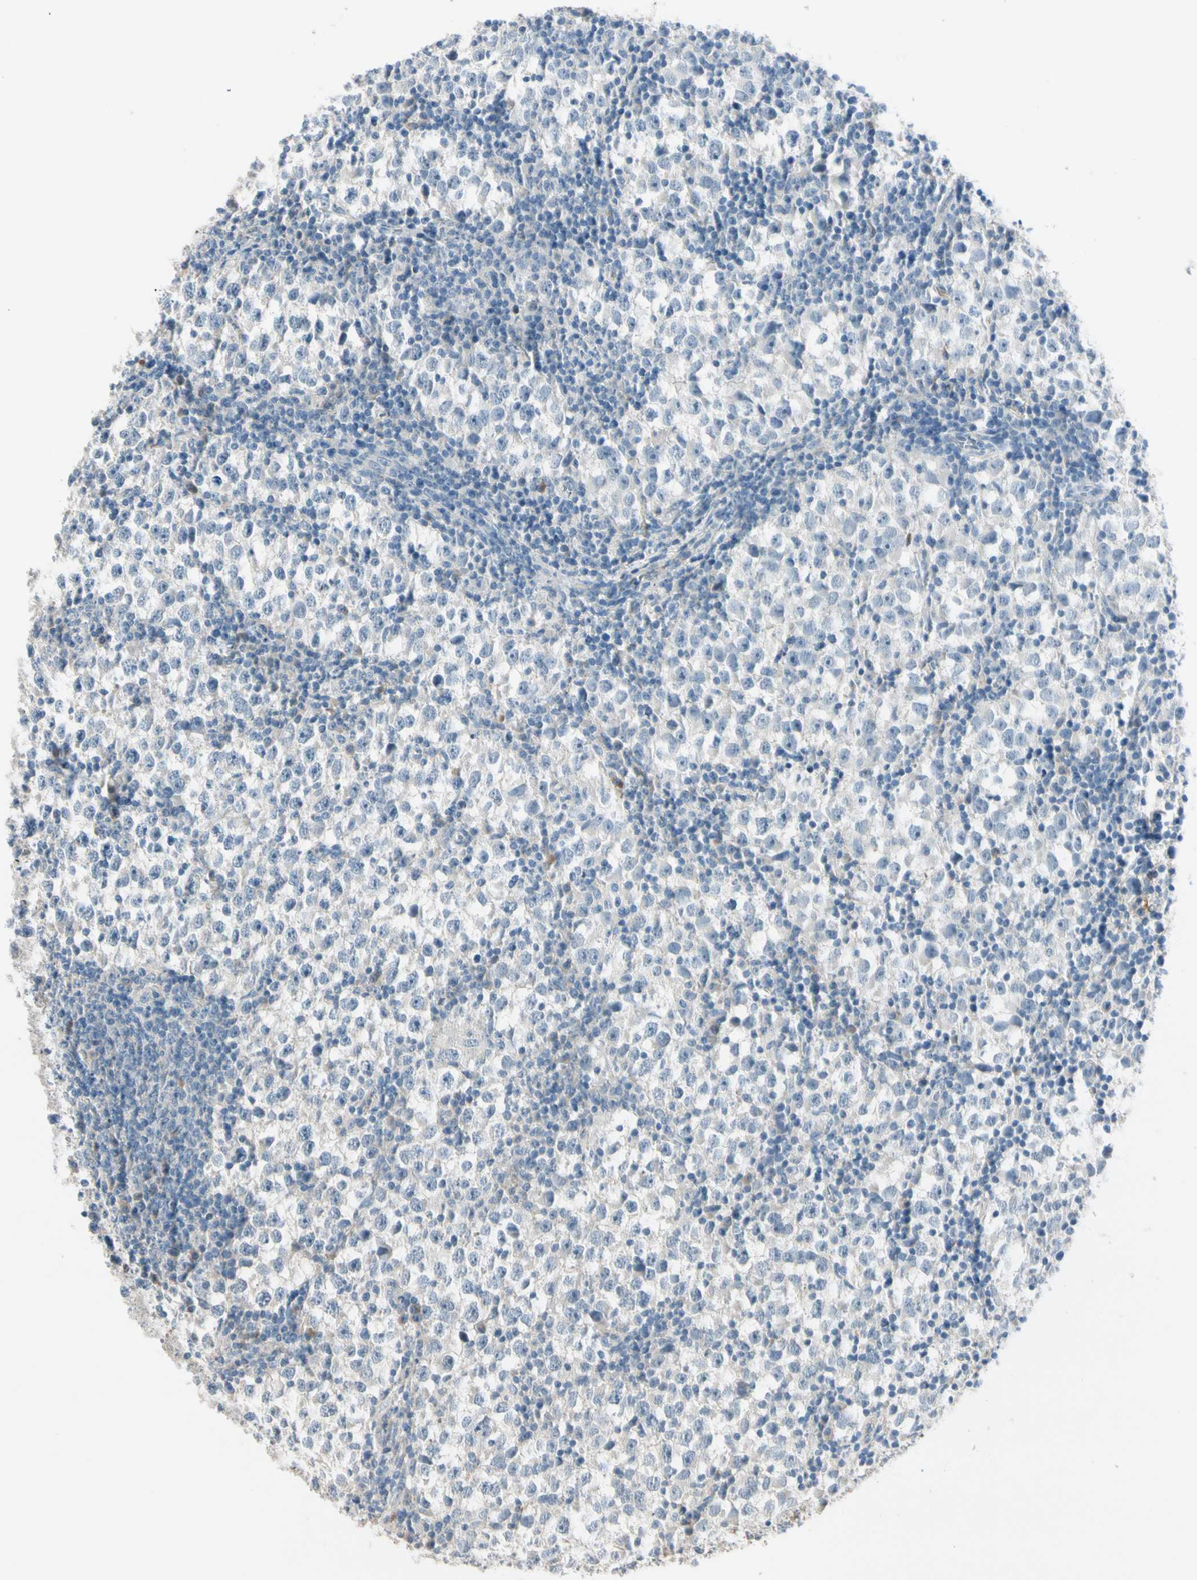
{"staining": {"intensity": "negative", "quantity": "none", "location": "none"}, "tissue": "testis cancer", "cell_type": "Tumor cells", "image_type": "cancer", "snomed": [{"axis": "morphology", "description": "Seminoma, NOS"}, {"axis": "topography", "description": "Testis"}], "caption": "IHC of human seminoma (testis) reveals no expression in tumor cells.", "gene": "SERPIND1", "patient": {"sex": "male", "age": 65}}